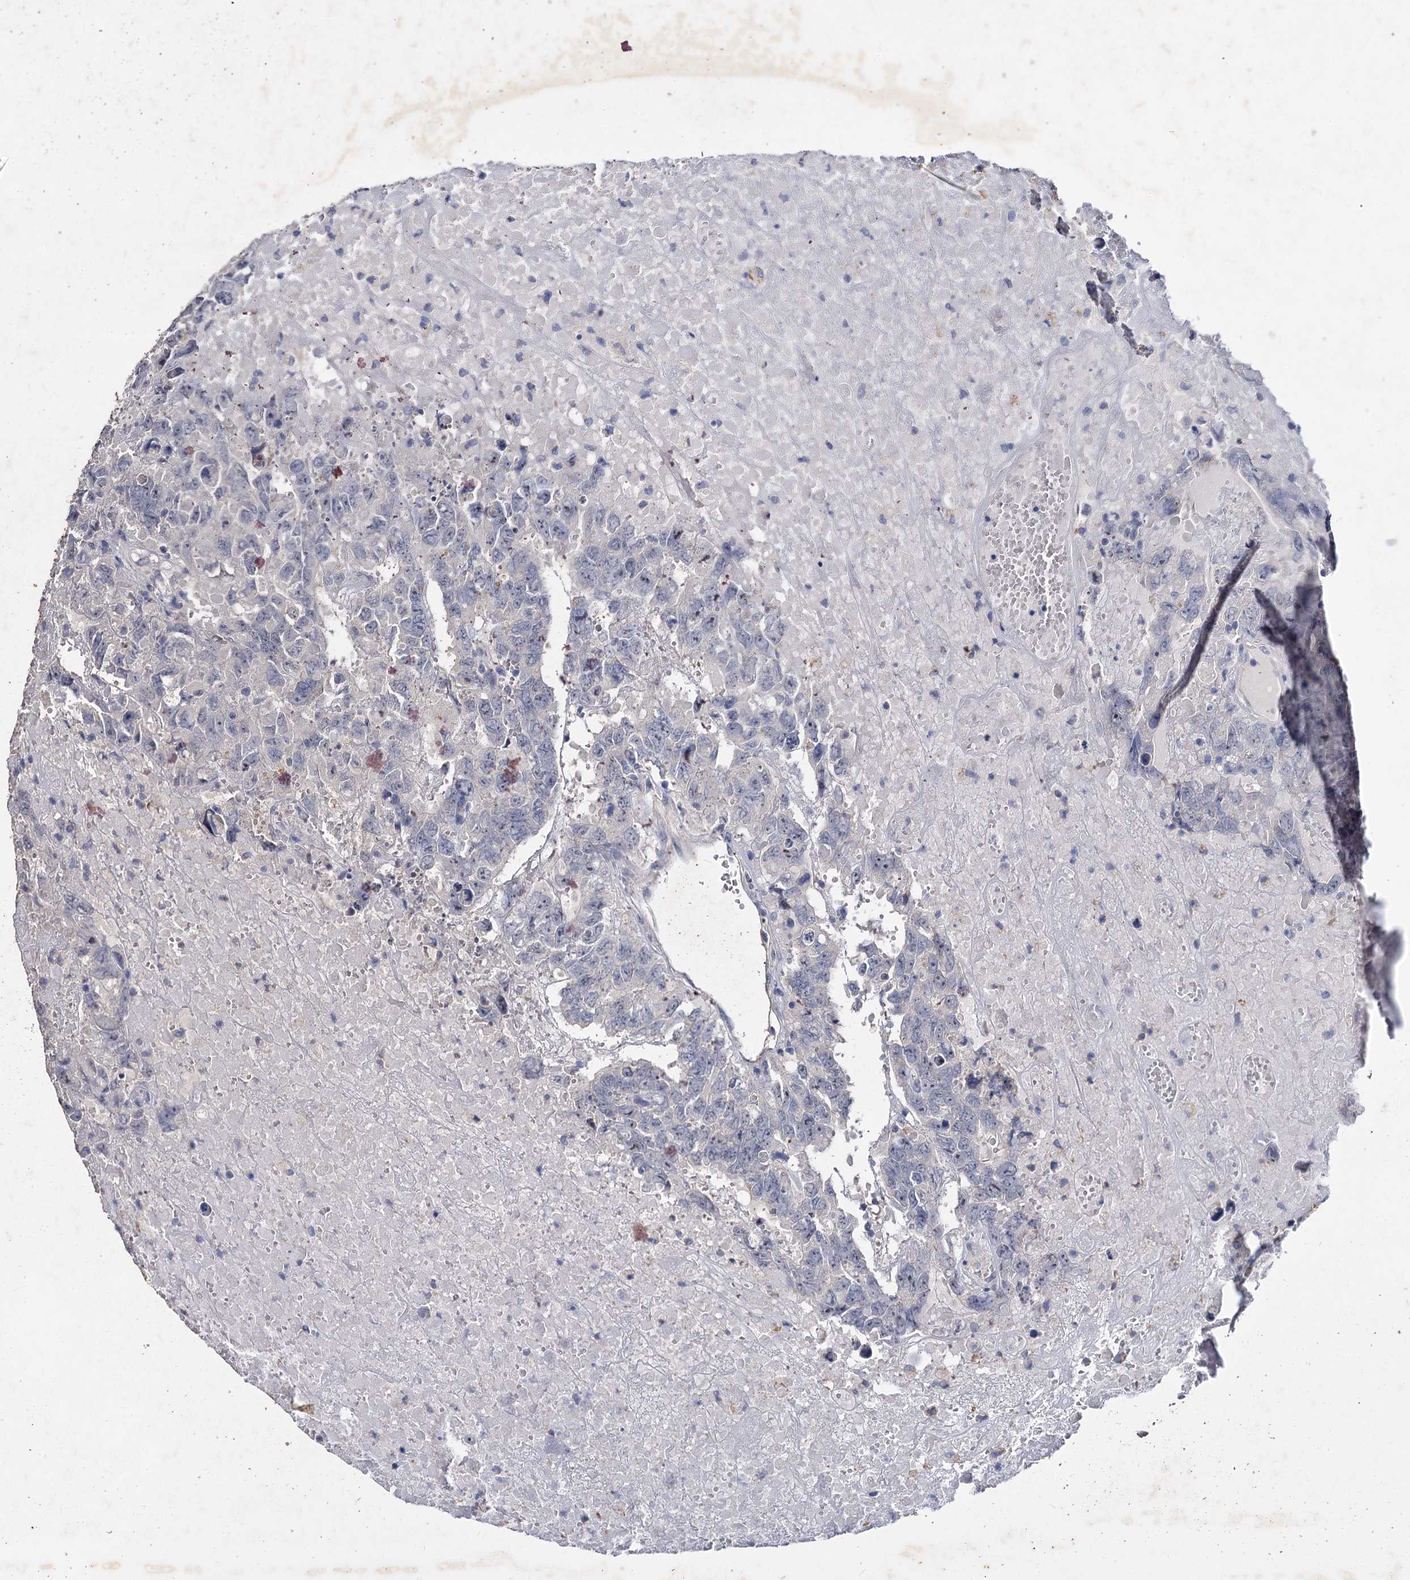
{"staining": {"intensity": "negative", "quantity": "none", "location": "none"}, "tissue": "testis cancer", "cell_type": "Tumor cells", "image_type": "cancer", "snomed": [{"axis": "morphology", "description": "Carcinoma, Embryonal, NOS"}, {"axis": "topography", "description": "Testis"}], "caption": "Immunohistochemistry micrograph of human testis embryonal carcinoma stained for a protein (brown), which demonstrates no positivity in tumor cells. (DAB (3,3'-diaminobenzidine) immunohistochemistry visualized using brightfield microscopy, high magnification).", "gene": "ATP9A", "patient": {"sex": "male", "age": 45}}